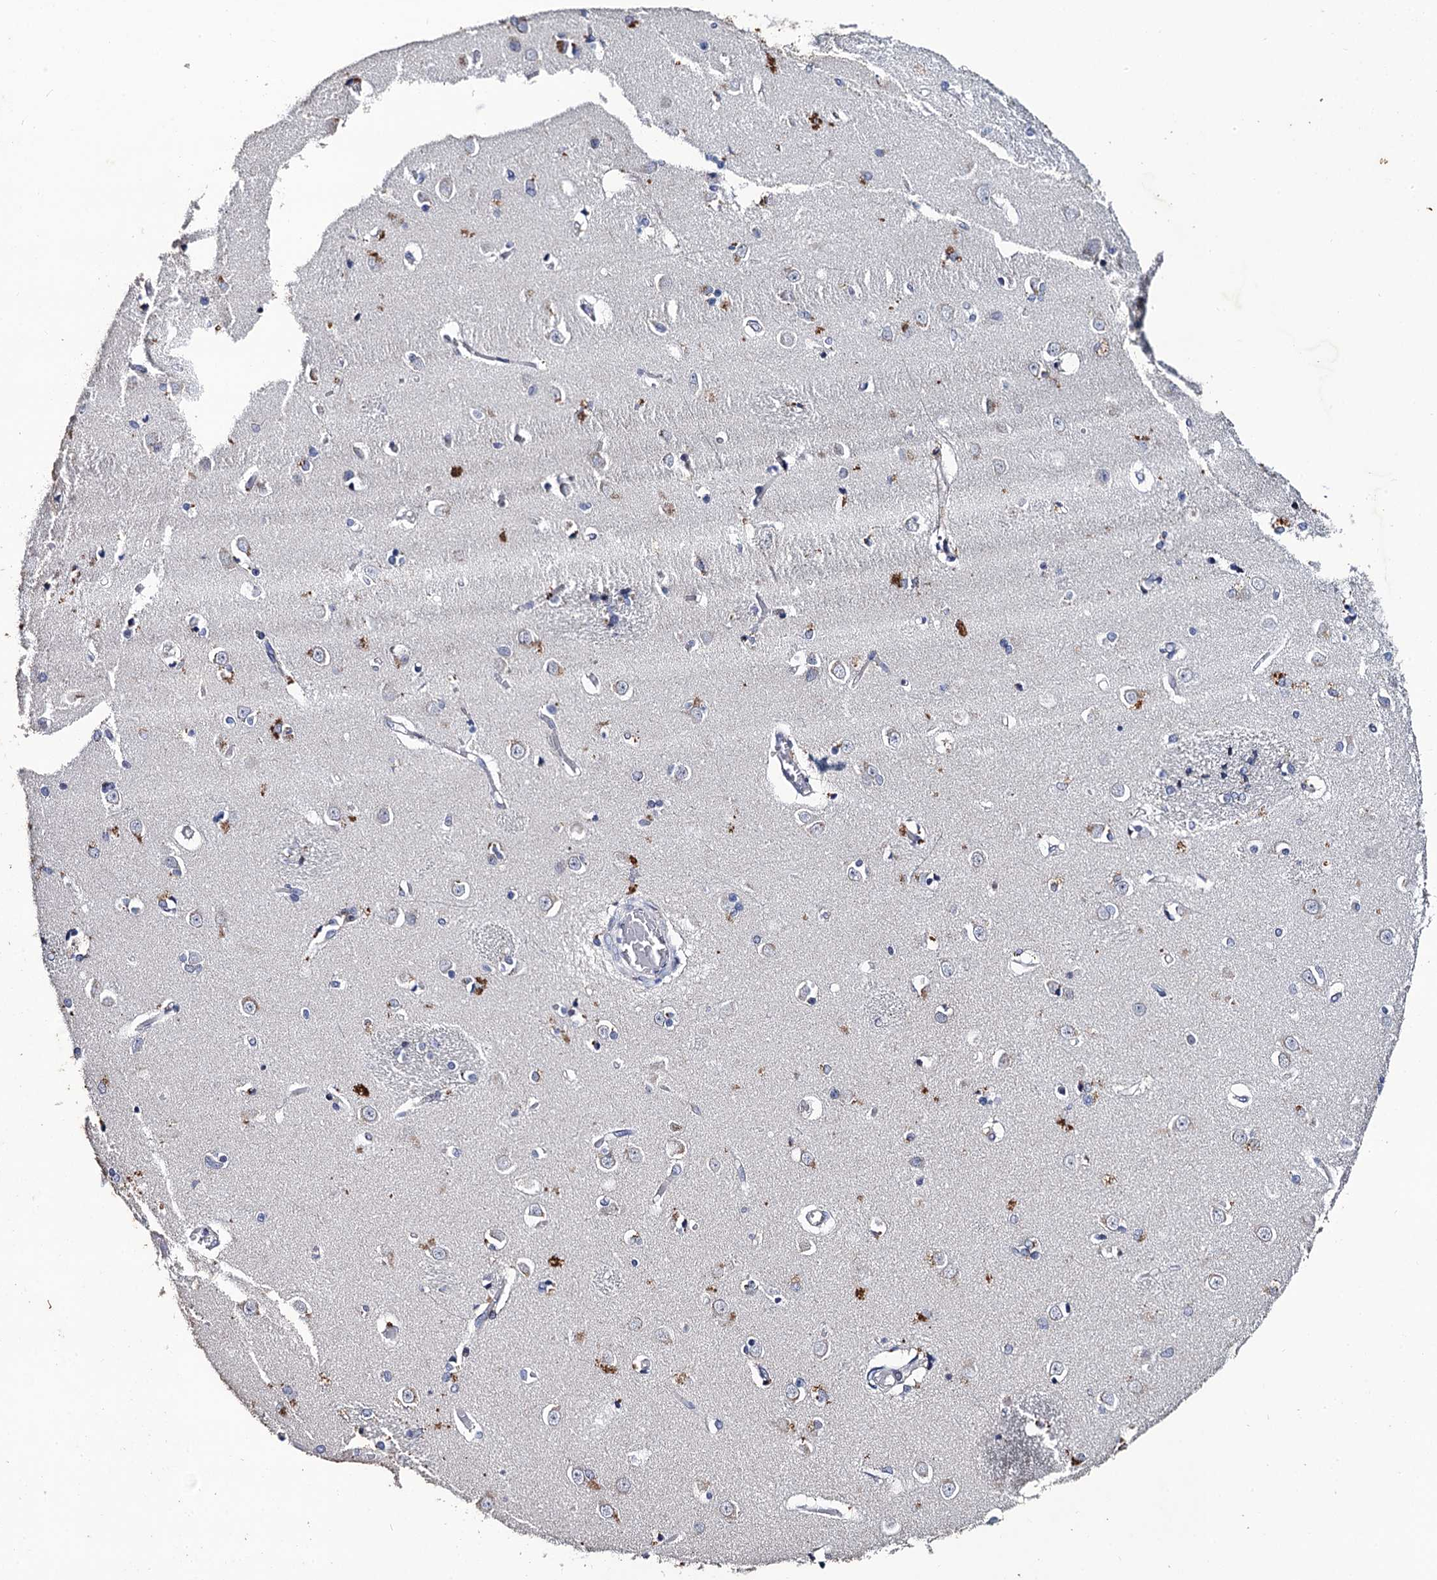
{"staining": {"intensity": "weak", "quantity": "<25%", "location": "cytoplasmic/membranous"}, "tissue": "caudate", "cell_type": "Glial cells", "image_type": "normal", "snomed": [{"axis": "morphology", "description": "Normal tissue, NOS"}, {"axis": "topography", "description": "Lateral ventricle wall"}], "caption": "Photomicrograph shows no protein positivity in glial cells of unremarkable caudate. (Stains: DAB (3,3'-diaminobenzidine) immunohistochemistry with hematoxylin counter stain, Microscopy: brightfield microscopy at high magnification).", "gene": "THAP2", "patient": {"sex": "male", "age": 37}}